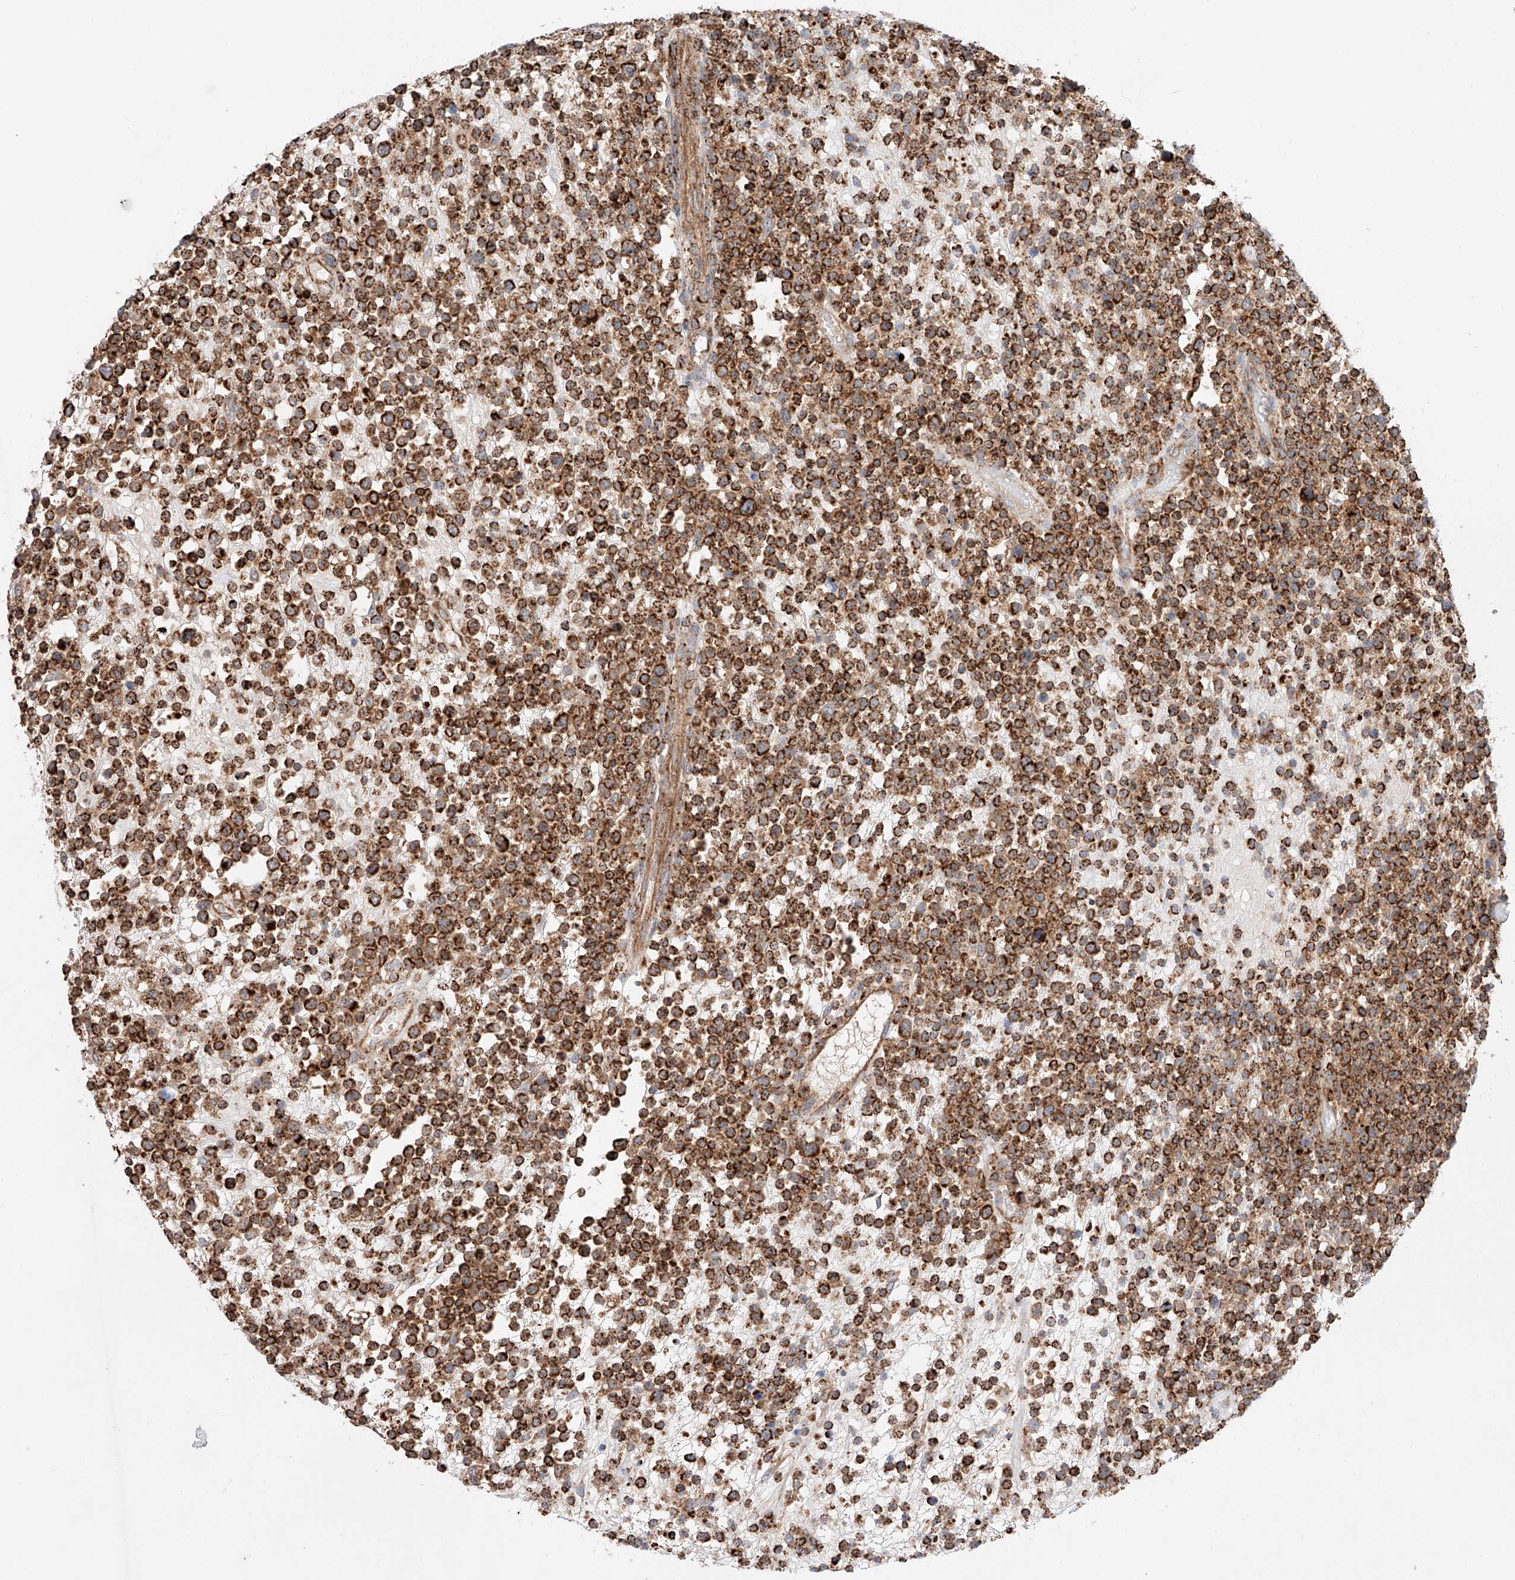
{"staining": {"intensity": "strong", "quantity": ">75%", "location": "cytoplasmic/membranous"}, "tissue": "lymphoma", "cell_type": "Tumor cells", "image_type": "cancer", "snomed": [{"axis": "morphology", "description": "Malignant lymphoma, non-Hodgkin's type, High grade"}, {"axis": "topography", "description": "Colon"}], "caption": "Immunohistochemical staining of lymphoma reveals strong cytoplasmic/membranous protein staining in approximately >75% of tumor cells.", "gene": "KTI12", "patient": {"sex": "female", "age": 53}}